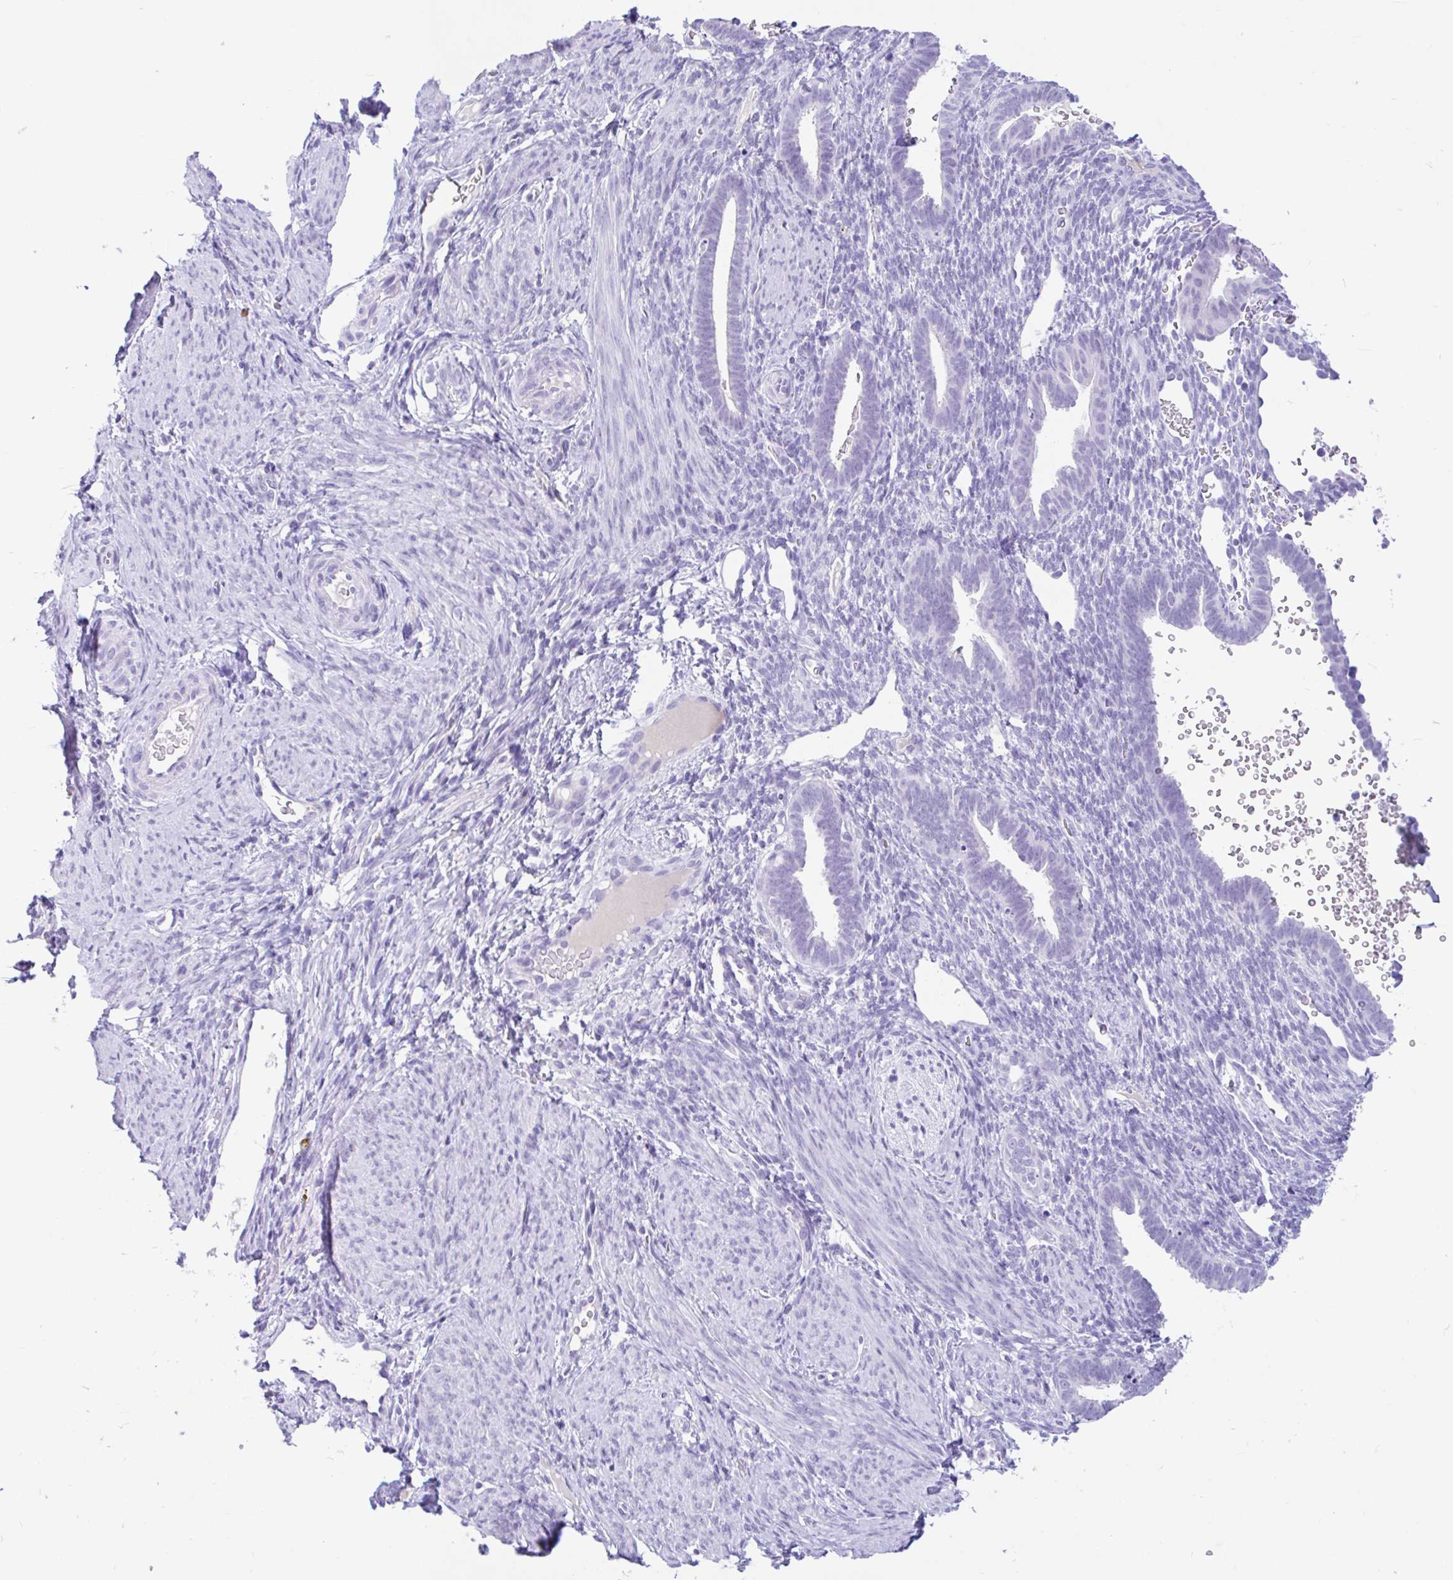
{"staining": {"intensity": "negative", "quantity": "none", "location": "none"}, "tissue": "endometrium", "cell_type": "Cells in endometrial stroma", "image_type": "normal", "snomed": [{"axis": "morphology", "description": "Normal tissue, NOS"}, {"axis": "topography", "description": "Endometrium"}], "caption": "This is an IHC histopathology image of unremarkable endometrium. There is no positivity in cells in endometrial stroma.", "gene": "ZNF319", "patient": {"sex": "female", "age": 34}}